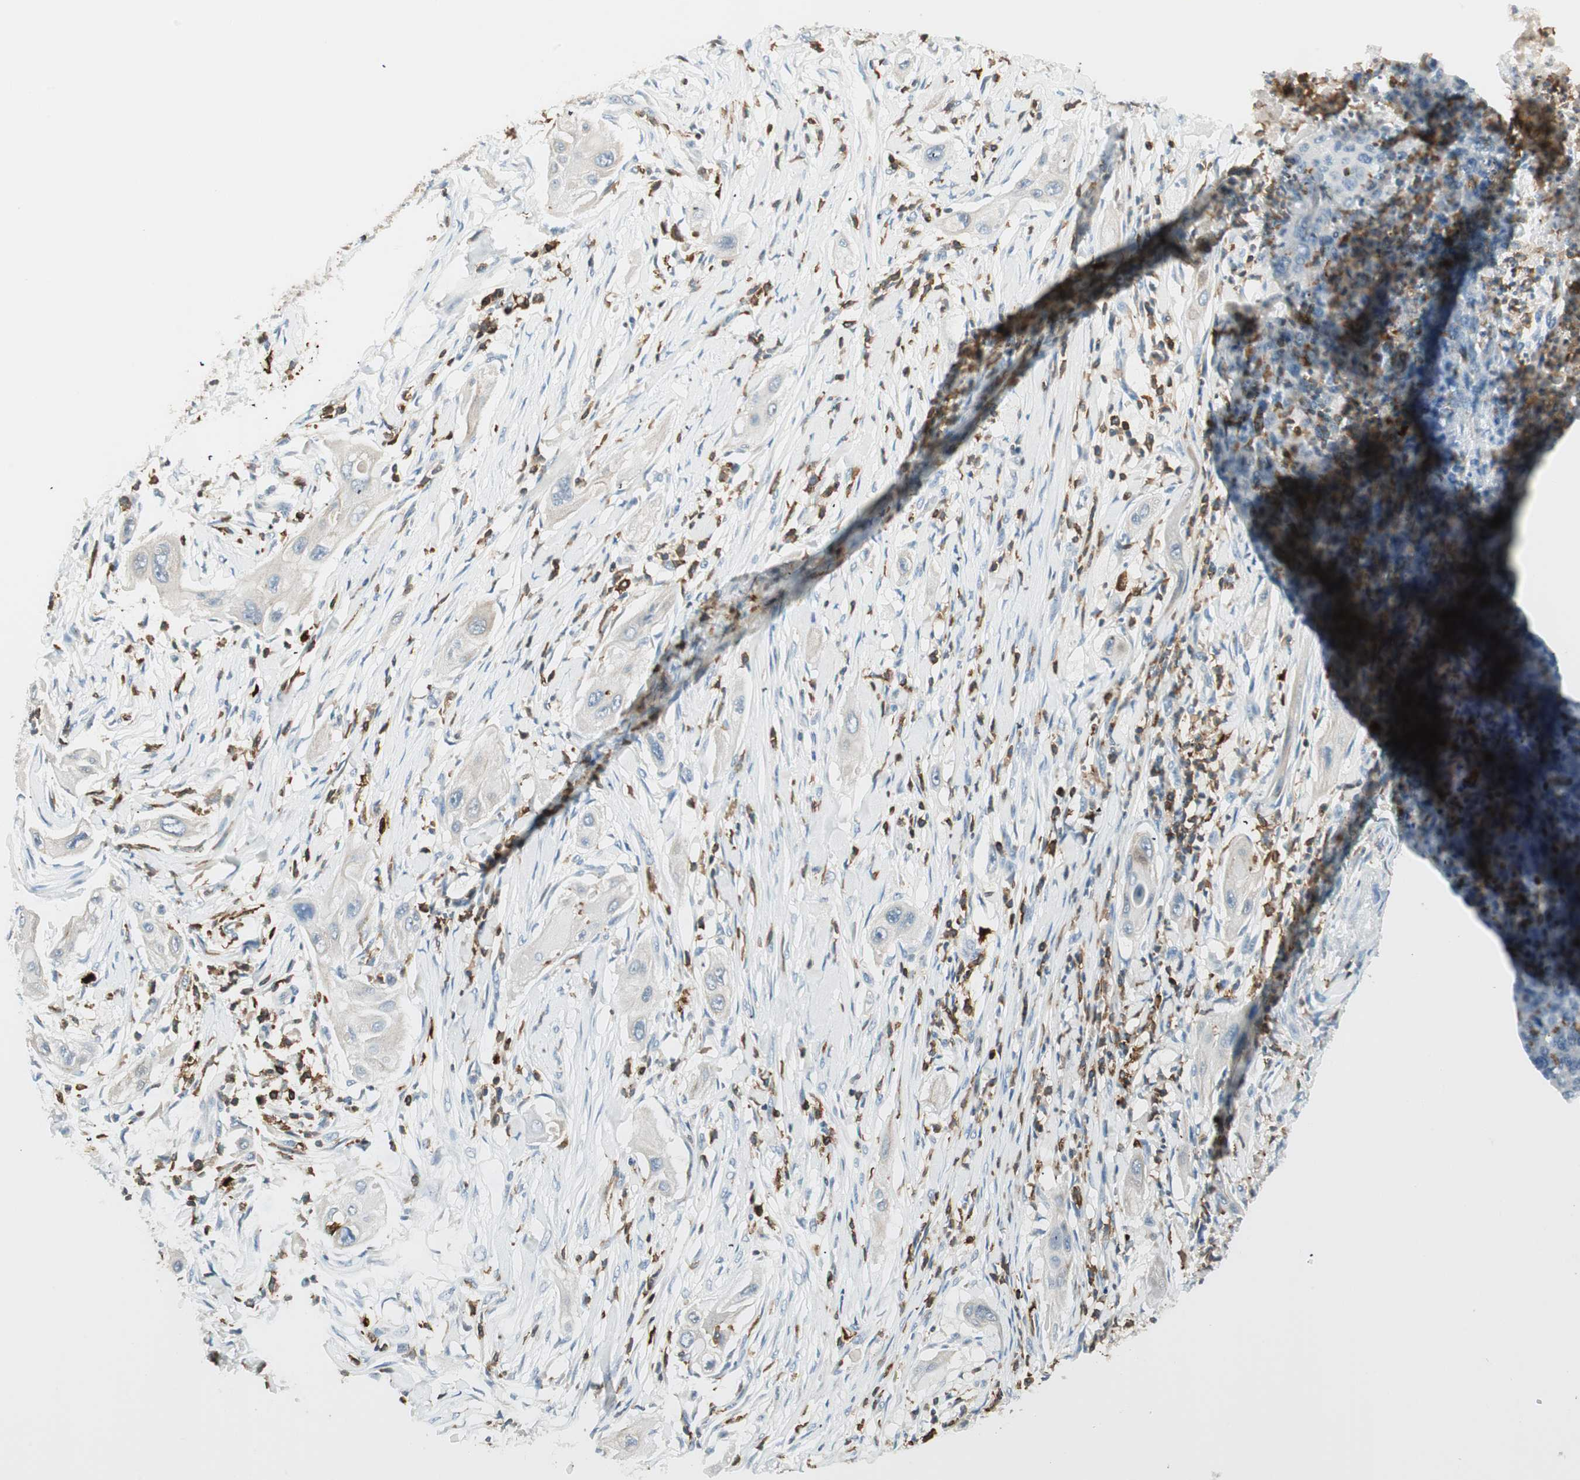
{"staining": {"intensity": "moderate", "quantity": "25%-75%", "location": "cytoplasmic/membranous"}, "tissue": "lung cancer", "cell_type": "Tumor cells", "image_type": "cancer", "snomed": [{"axis": "morphology", "description": "Squamous cell carcinoma, NOS"}, {"axis": "topography", "description": "Lung"}], "caption": "Brown immunohistochemical staining in human lung cancer (squamous cell carcinoma) displays moderate cytoplasmic/membranous expression in approximately 25%-75% of tumor cells. The staining was performed using DAB, with brown indicating positive protein expression. Nuclei are stained blue with hematoxylin.", "gene": "HPGD", "patient": {"sex": "female", "age": 47}}